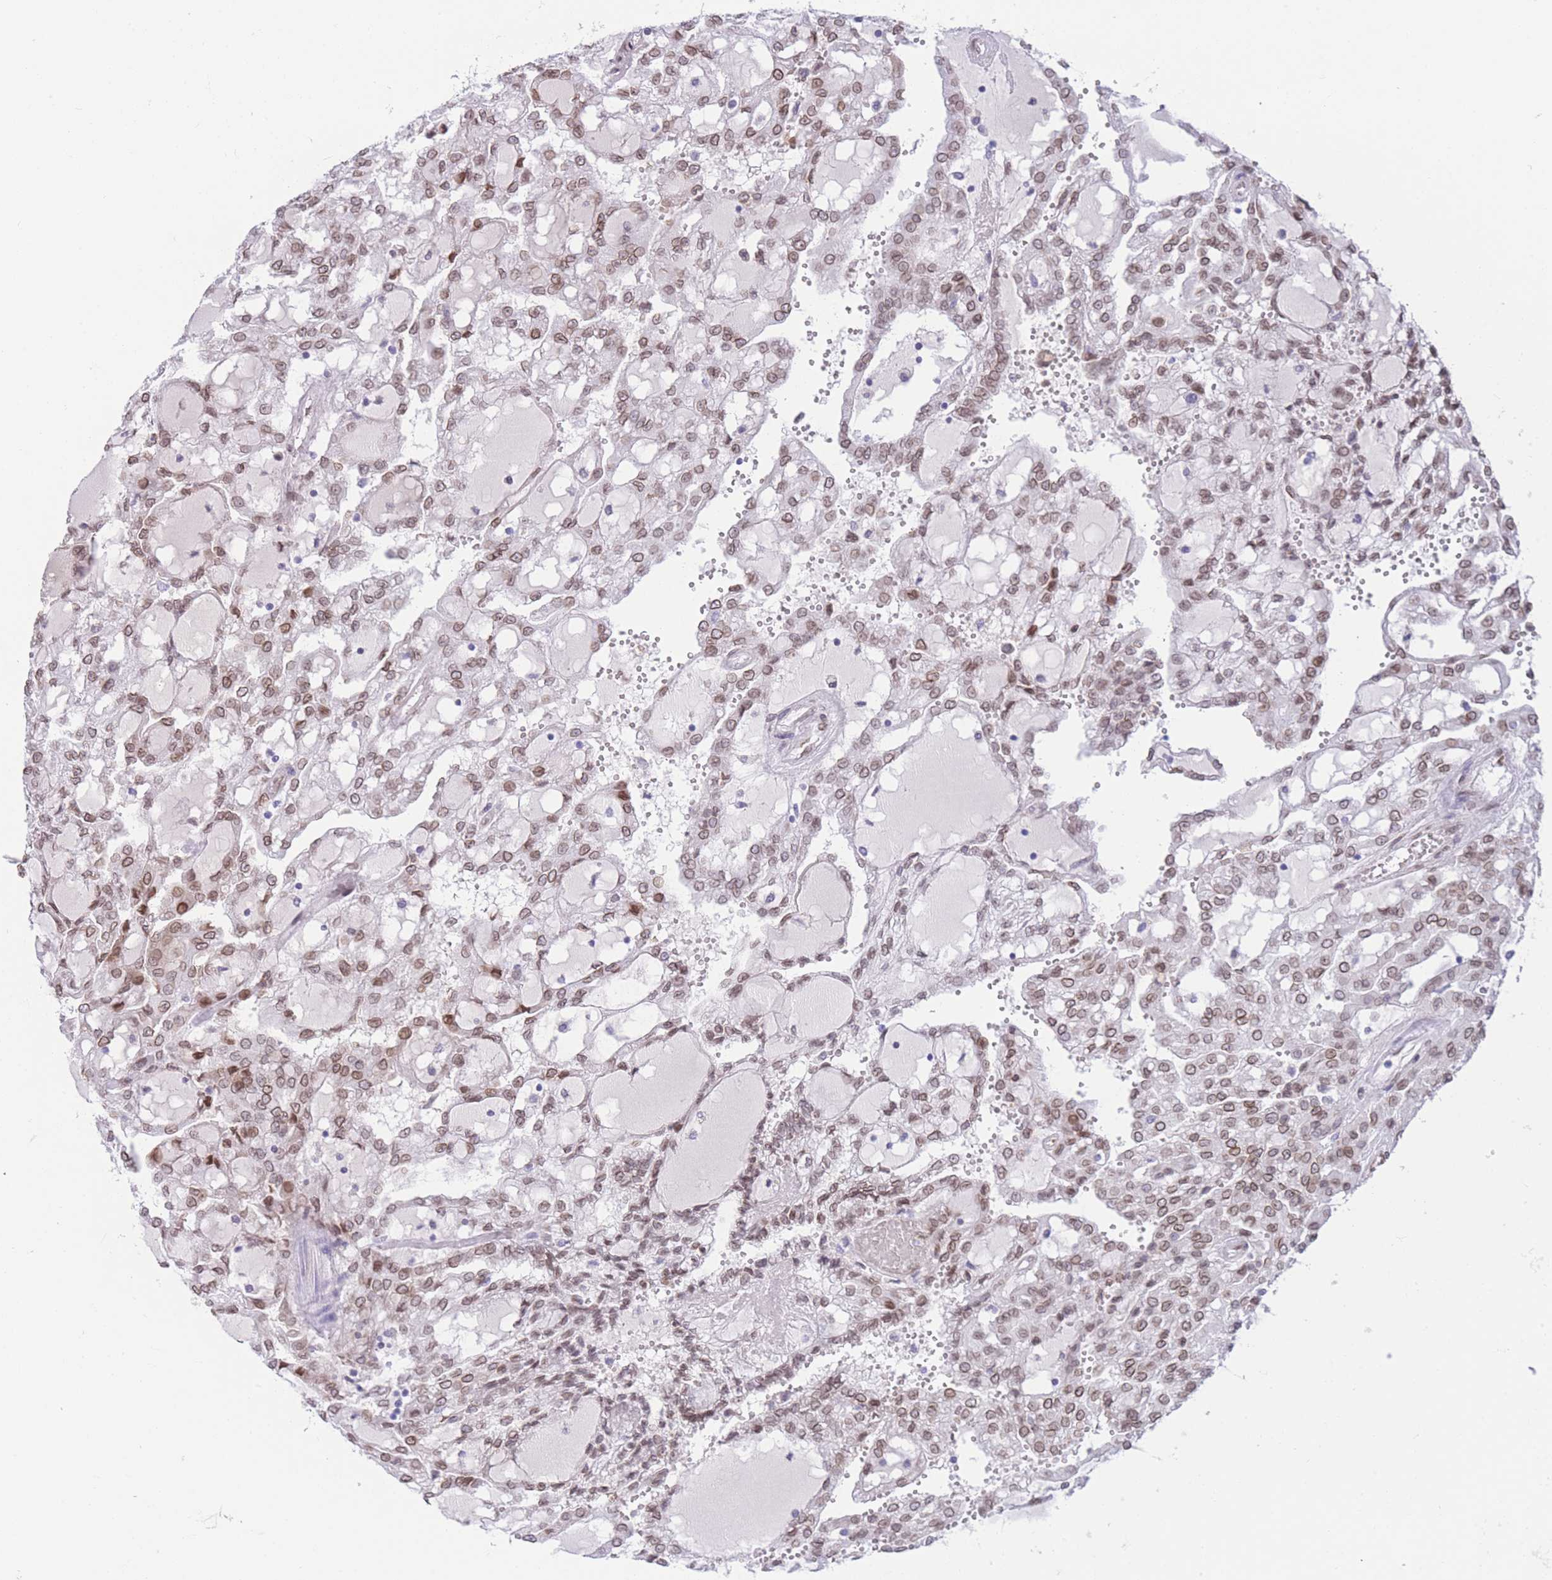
{"staining": {"intensity": "moderate", "quantity": ">75%", "location": "nuclear"}, "tissue": "renal cancer", "cell_type": "Tumor cells", "image_type": "cancer", "snomed": [{"axis": "morphology", "description": "Adenocarcinoma, NOS"}, {"axis": "topography", "description": "Kidney"}], "caption": "A micrograph of human renal adenocarcinoma stained for a protein shows moderate nuclear brown staining in tumor cells. Nuclei are stained in blue.", "gene": "OR10AD1", "patient": {"sex": "male", "age": 63}}